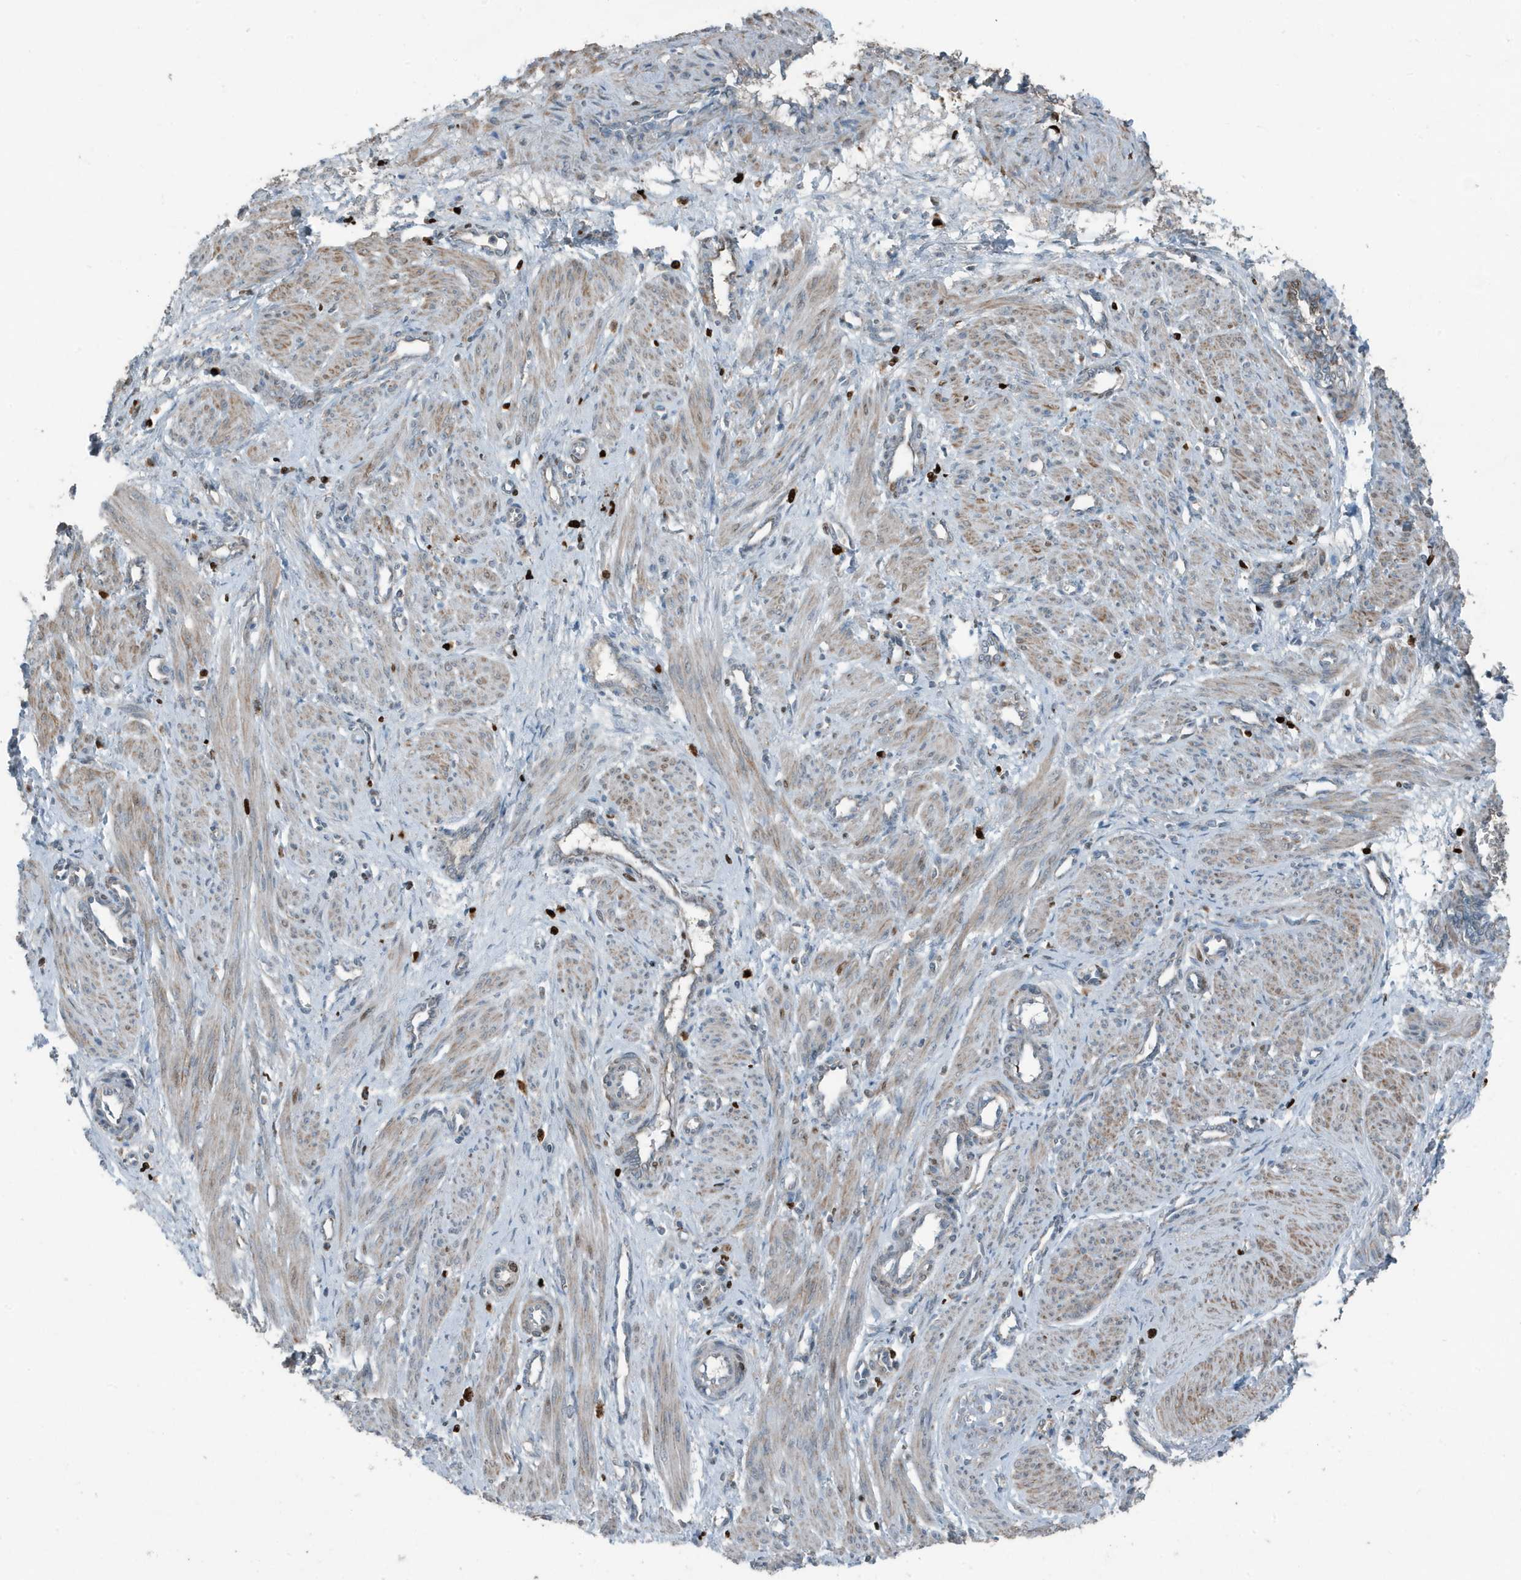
{"staining": {"intensity": "moderate", "quantity": ">75%", "location": "cytoplasmic/membranous"}, "tissue": "smooth muscle", "cell_type": "Smooth muscle cells", "image_type": "normal", "snomed": [{"axis": "morphology", "description": "Normal tissue, NOS"}, {"axis": "topography", "description": "Endometrium"}], "caption": "A brown stain highlights moderate cytoplasmic/membranous staining of a protein in smooth muscle cells of unremarkable smooth muscle. (DAB = brown stain, brightfield microscopy at high magnification).", "gene": "MT", "patient": {"sex": "female", "age": 33}}